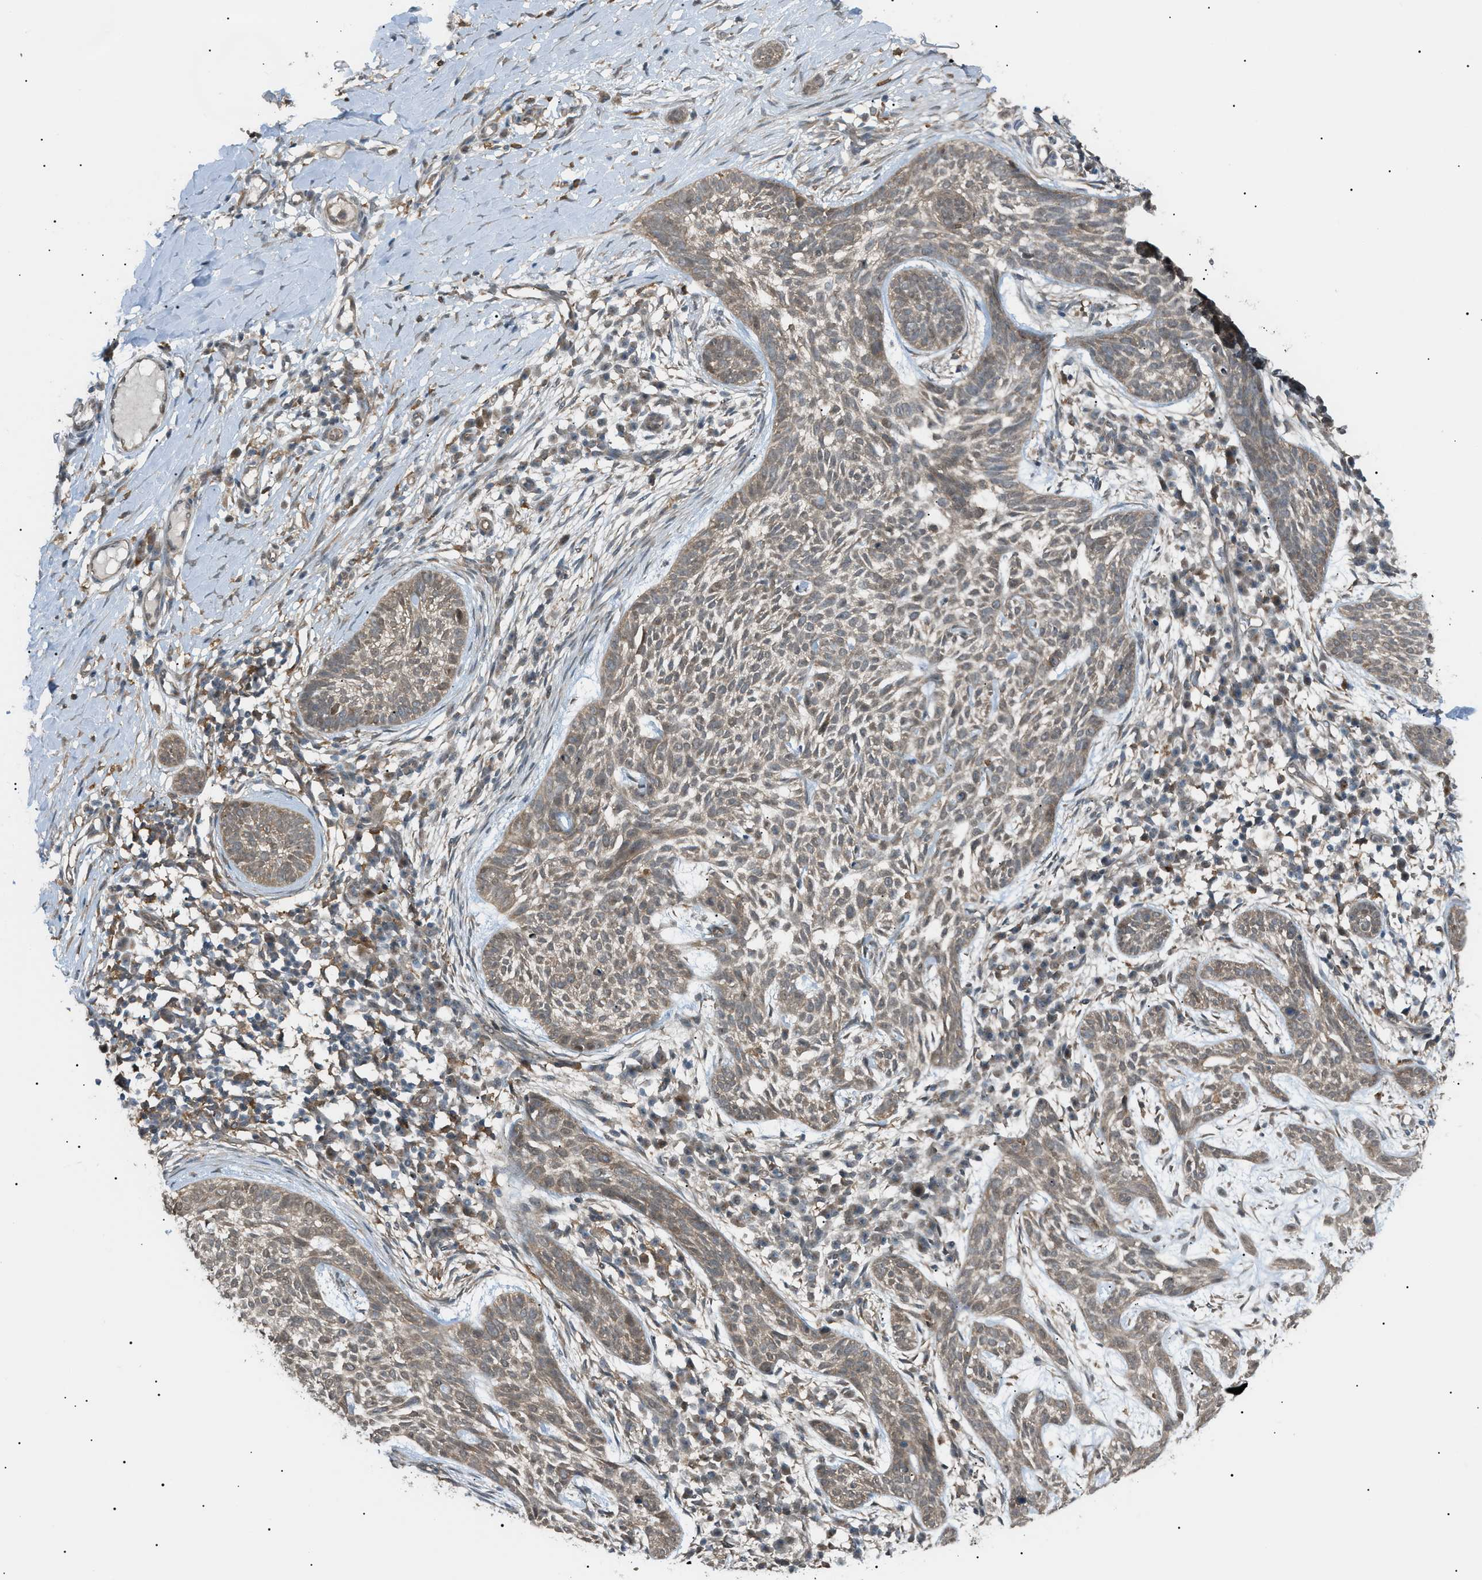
{"staining": {"intensity": "weak", "quantity": ">75%", "location": "cytoplasmic/membranous"}, "tissue": "skin cancer", "cell_type": "Tumor cells", "image_type": "cancer", "snomed": [{"axis": "morphology", "description": "Basal cell carcinoma"}, {"axis": "topography", "description": "Skin"}], "caption": "A high-resolution histopathology image shows immunohistochemistry staining of skin basal cell carcinoma, which reveals weak cytoplasmic/membranous expression in about >75% of tumor cells.", "gene": "LPIN2", "patient": {"sex": "female", "age": 59}}